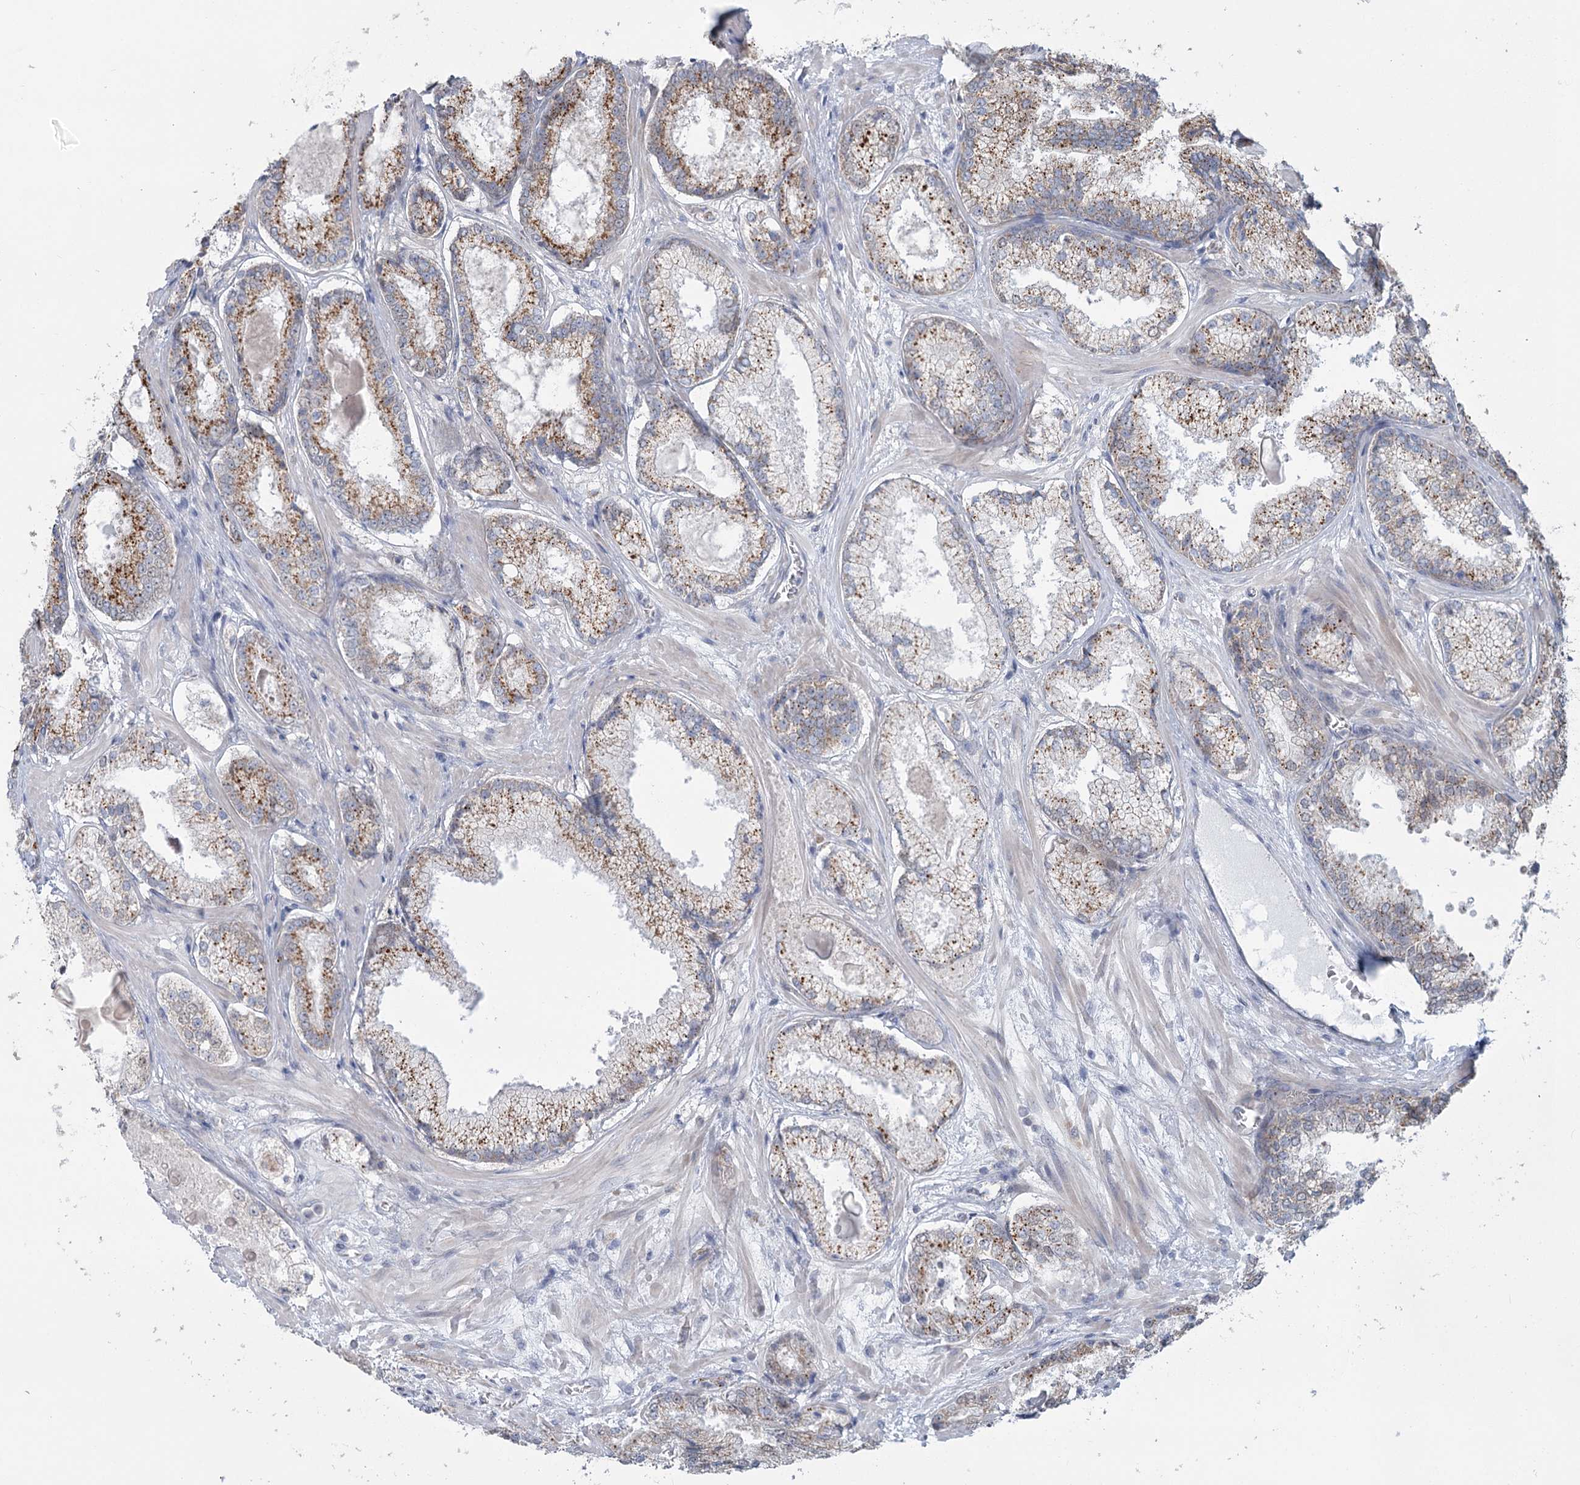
{"staining": {"intensity": "moderate", "quantity": ">75%", "location": "cytoplasmic/membranous"}, "tissue": "prostate cancer", "cell_type": "Tumor cells", "image_type": "cancer", "snomed": [{"axis": "morphology", "description": "Adenocarcinoma, Low grade"}, {"axis": "topography", "description": "Prostate"}], "caption": "IHC histopathology image of neoplastic tissue: human prostate adenocarcinoma (low-grade) stained using IHC exhibits medium levels of moderate protein expression localized specifically in the cytoplasmic/membranous of tumor cells, appearing as a cytoplasmic/membranous brown color.", "gene": "MTG1", "patient": {"sex": "male", "age": 74}}